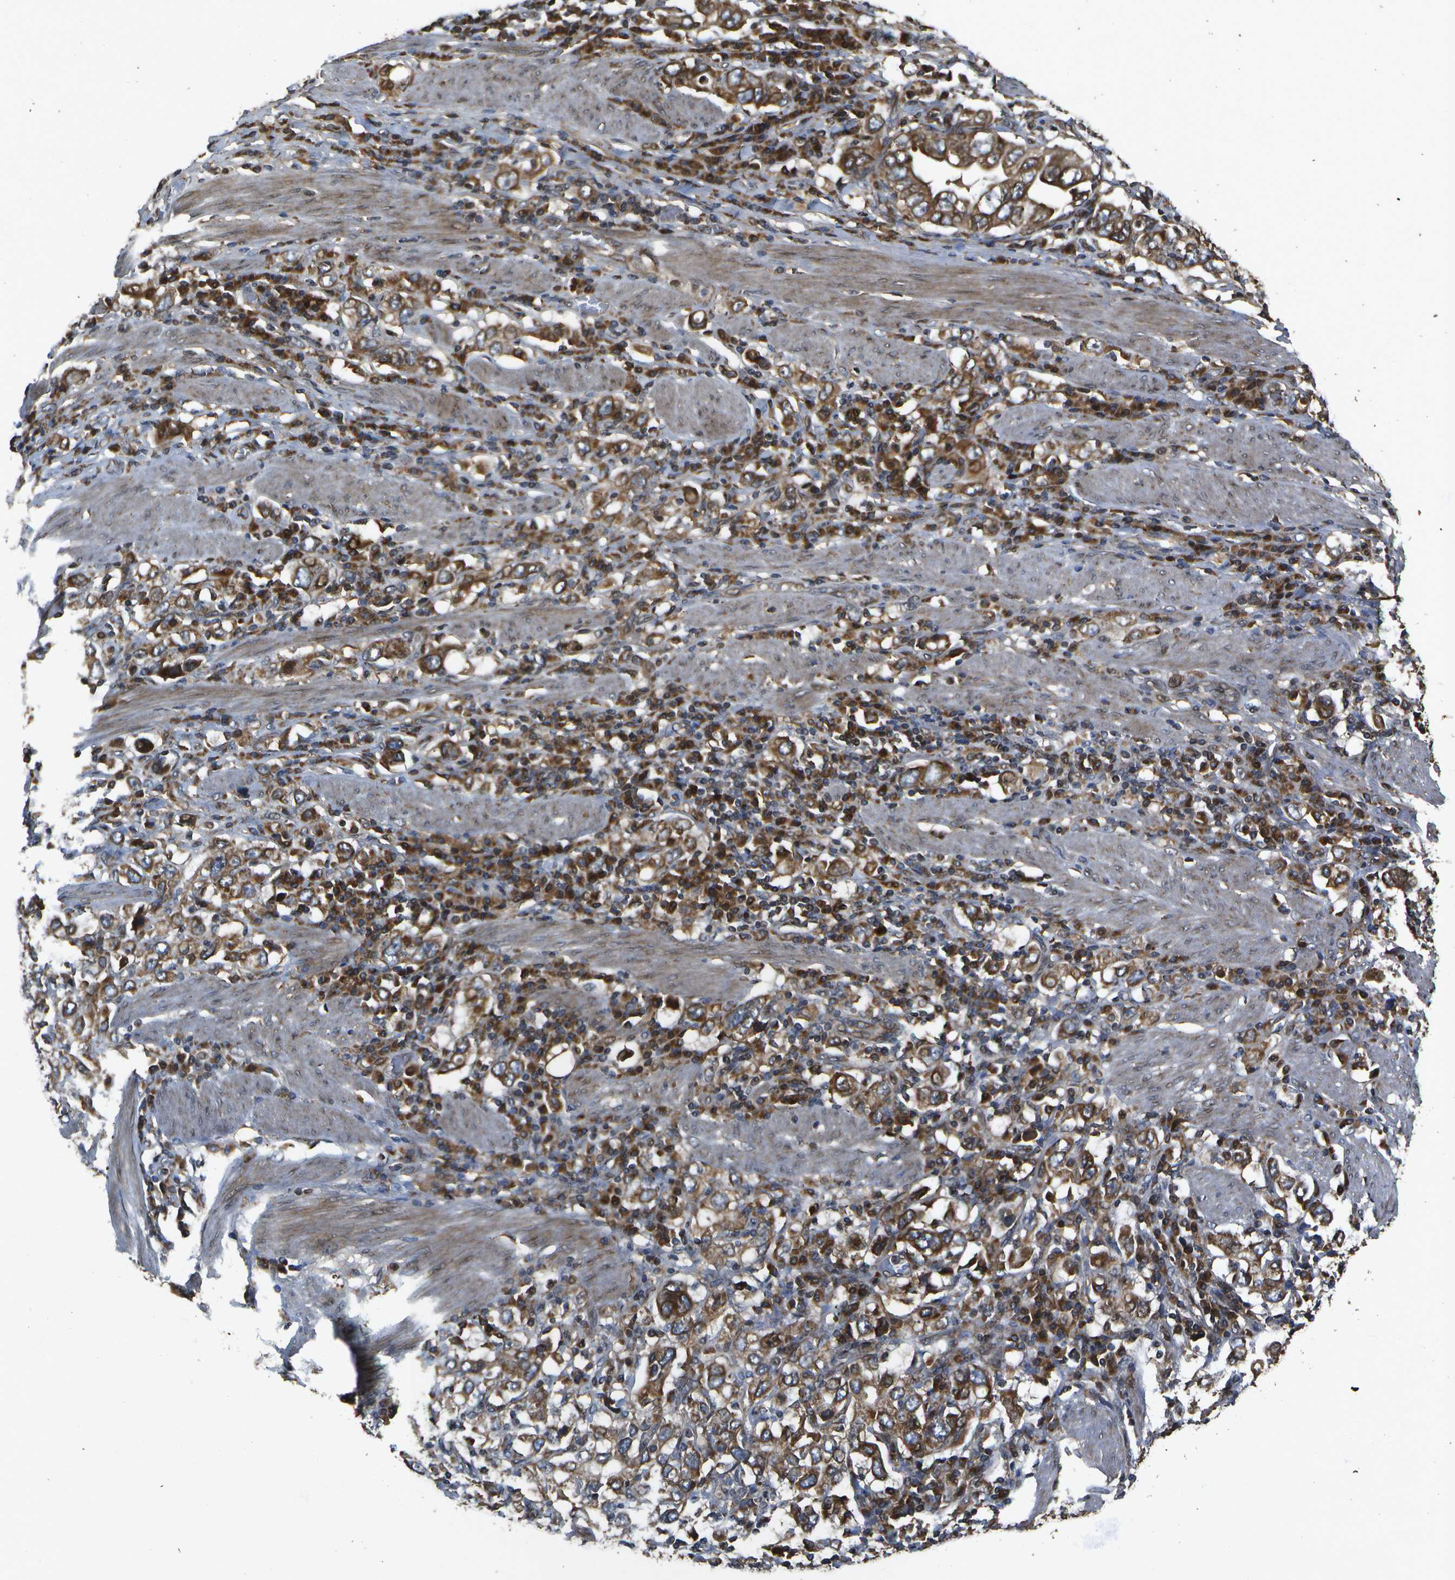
{"staining": {"intensity": "moderate", "quantity": ">75%", "location": "cytoplasmic/membranous"}, "tissue": "stomach cancer", "cell_type": "Tumor cells", "image_type": "cancer", "snomed": [{"axis": "morphology", "description": "Adenocarcinoma, NOS"}, {"axis": "topography", "description": "Stomach, upper"}], "caption": "Moderate cytoplasmic/membranous positivity for a protein is present in about >75% of tumor cells of stomach cancer (adenocarcinoma) using IHC.", "gene": "HFE", "patient": {"sex": "male", "age": 62}}